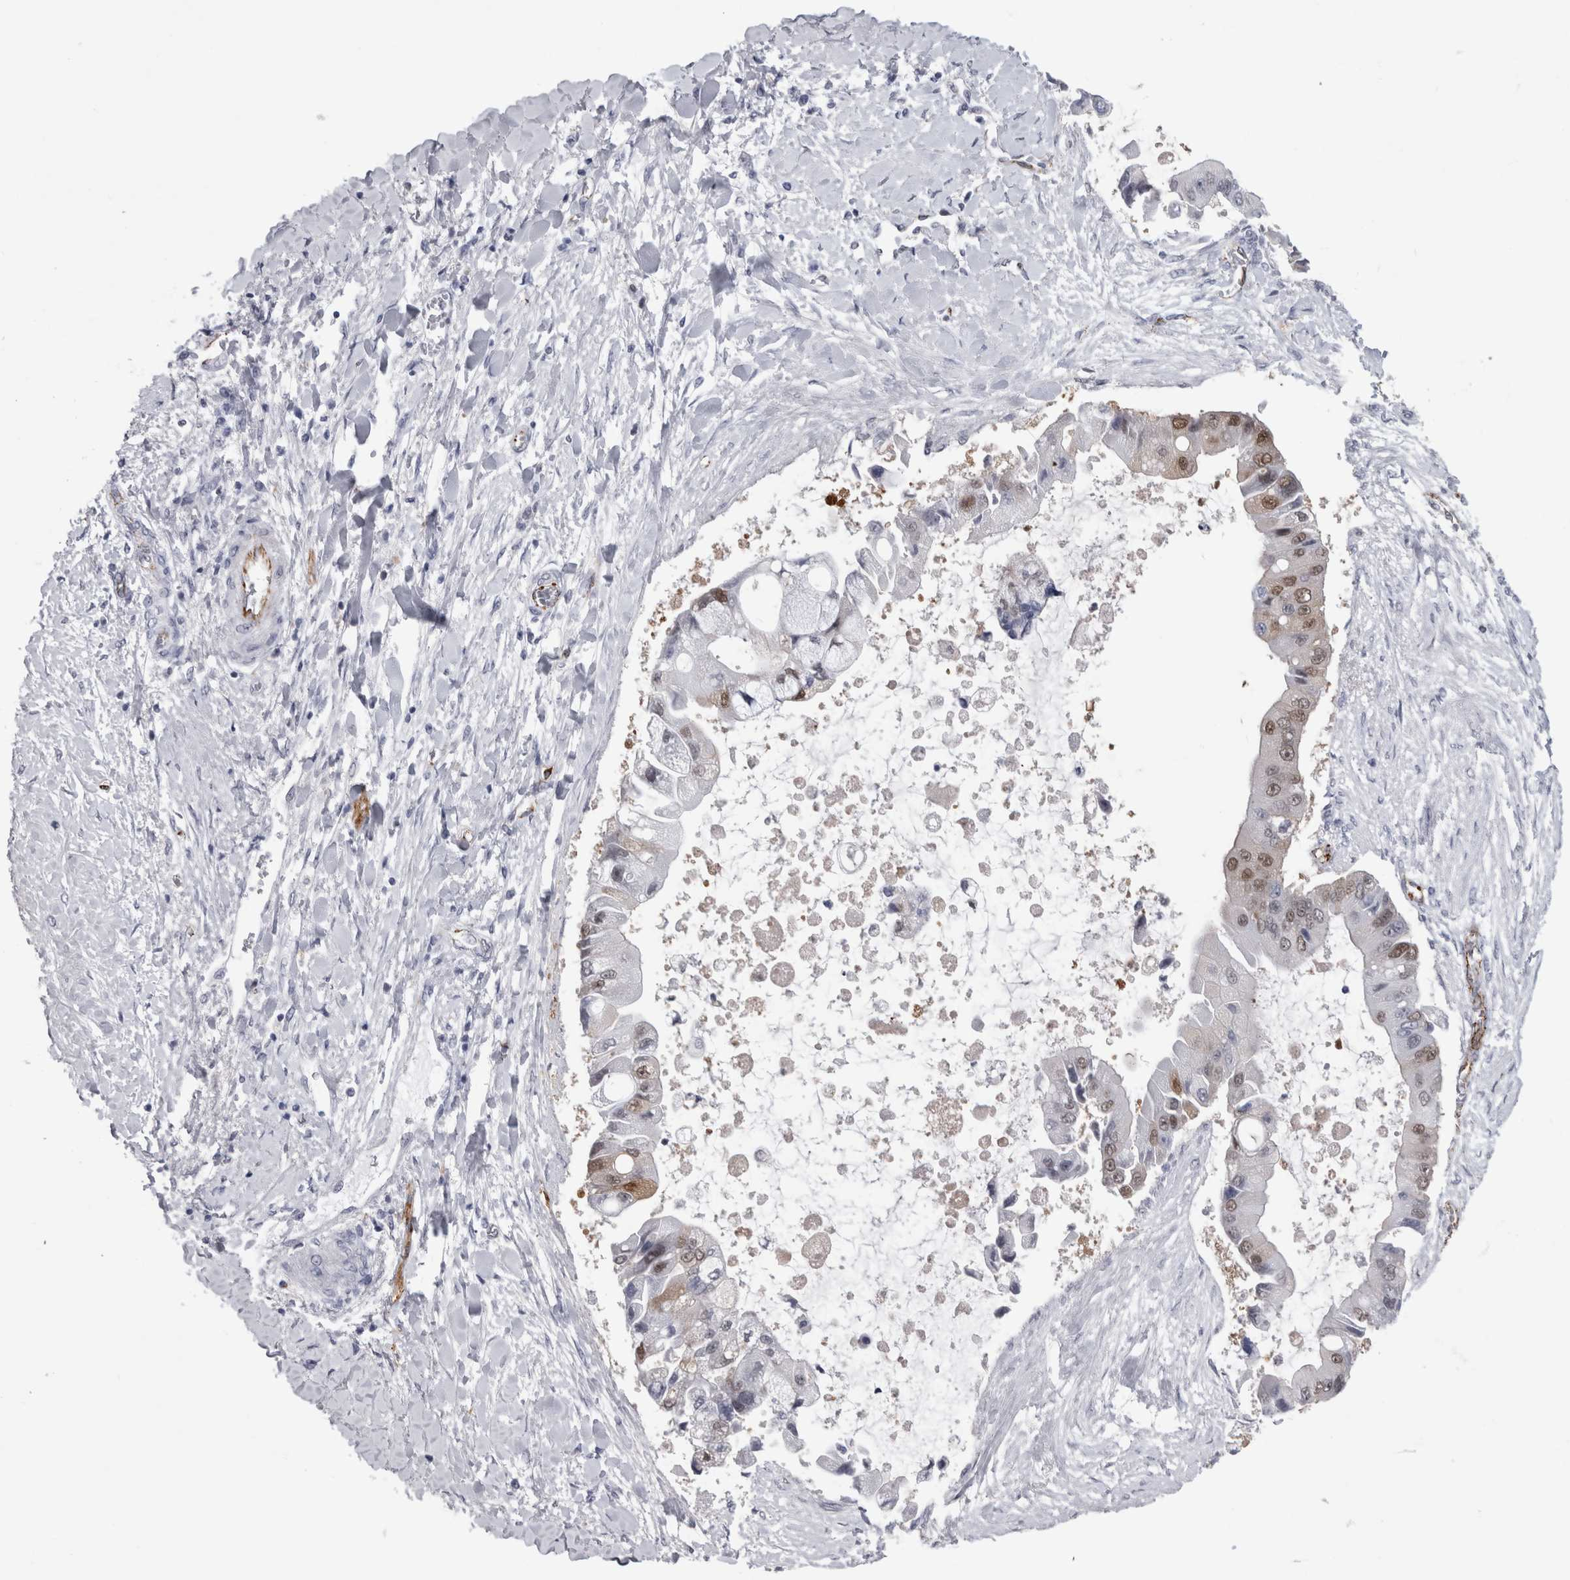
{"staining": {"intensity": "weak", "quantity": "<25%", "location": "nuclear"}, "tissue": "liver cancer", "cell_type": "Tumor cells", "image_type": "cancer", "snomed": [{"axis": "morphology", "description": "Cholangiocarcinoma"}, {"axis": "topography", "description": "Liver"}], "caption": "IHC micrograph of liver cancer (cholangiocarcinoma) stained for a protein (brown), which shows no expression in tumor cells.", "gene": "ACOT7", "patient": {"sex": "male", "age": 50}}